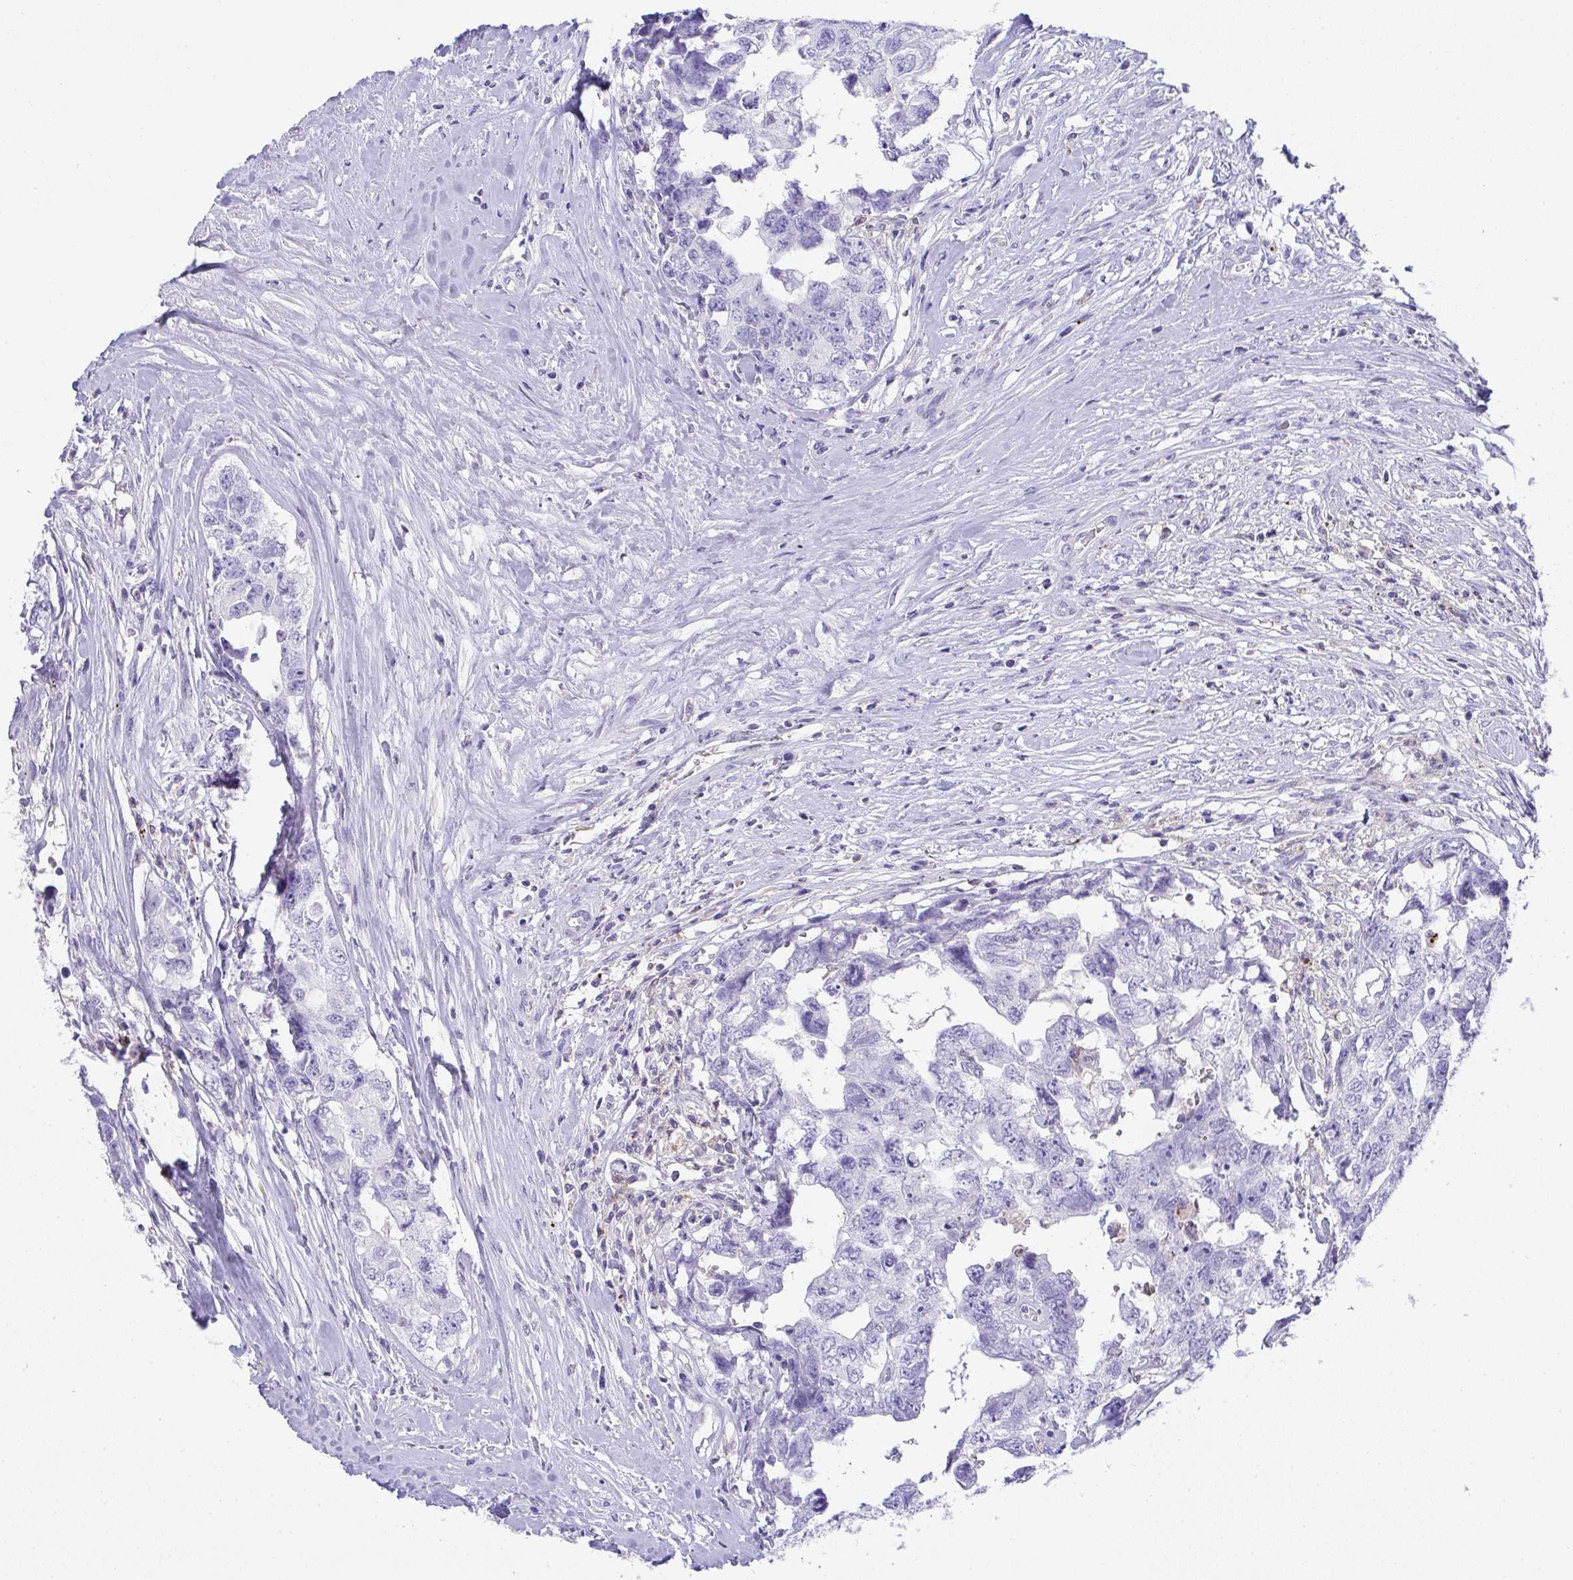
{"staining": {"intensity": "negative", "quantity": "none", "location": "none"}, "tissue": "testis cancer", "cell_type": "Tumor cells", "image_type": "cancer", "snomed": [{"axis": "morphology", "description": "Carcinoma, Embryonal, NOS"}, {"axis": "topography", "description": "Testis"}], "caption": "The photomicrograph demonstrates no staining of tumor cells in testis cancer (embryonal carcinoma). (DAB (3,3'-diaminobenzidine) IHC with hematoxylin counter stain).", "gene": "TNFAIP8", "patient": {"sex": "male", "age": 22}}